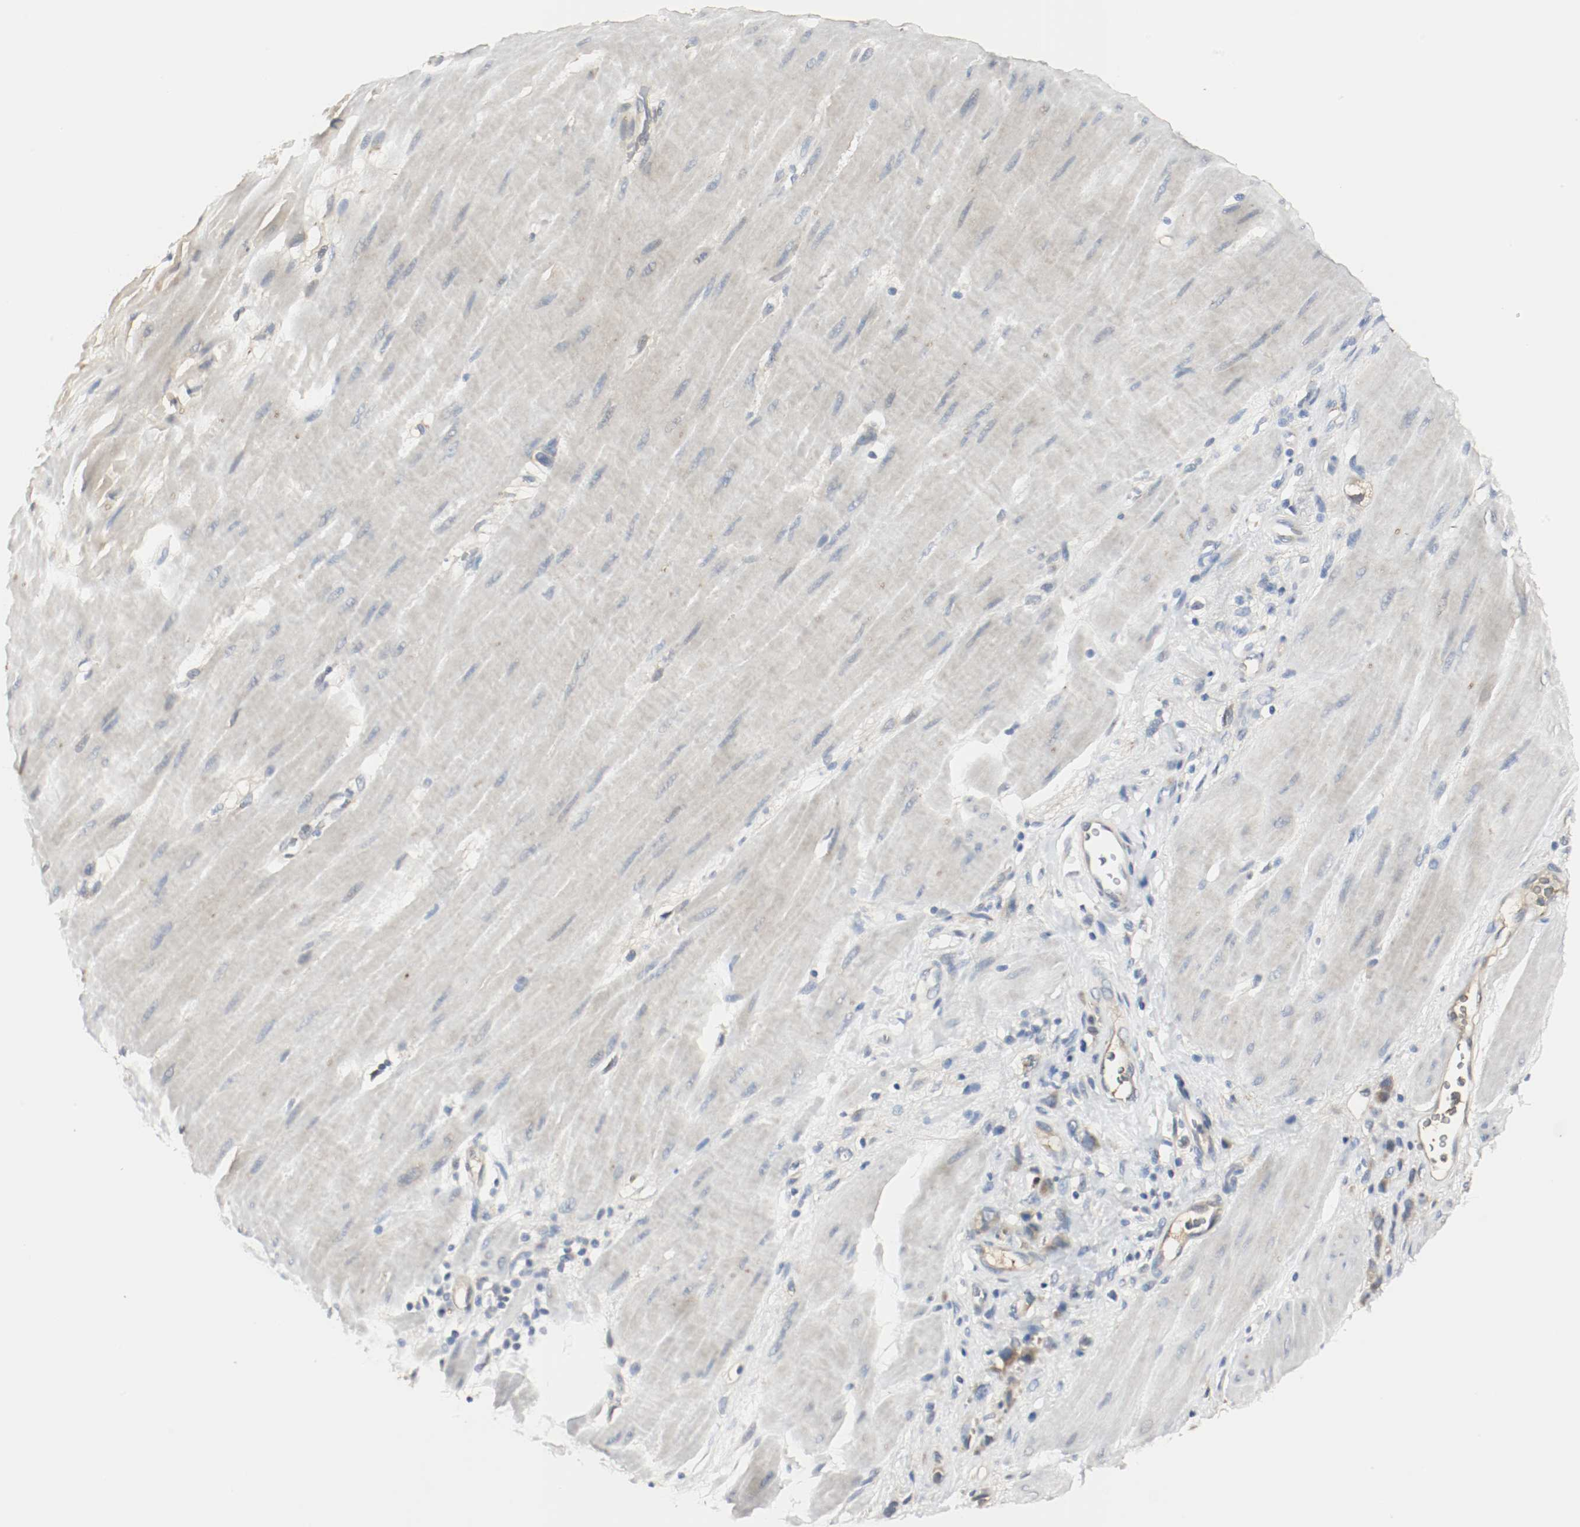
{"staining": {"intensity": "negative", "quantity": "none", "location": "none"}, "tissue": "stomach cancer", "cell_type": "Tumor cells", "image_type": "cancer", "snomed": [{"axis": "morphology", "description": "Adenocarcinoma, NOS"}, {"axis": "topography", "description": "Stomach"}], "caption": "Immunohistochemistry micrograph of neoplastic tissue: stomach adenocarcinoma stained with DAB (3,3'-diaminobenzidine) exhibits no significant protein positivity in tumor cells.", "gene": "MELTF", "patient": {"sex": "male", "age": 82}}